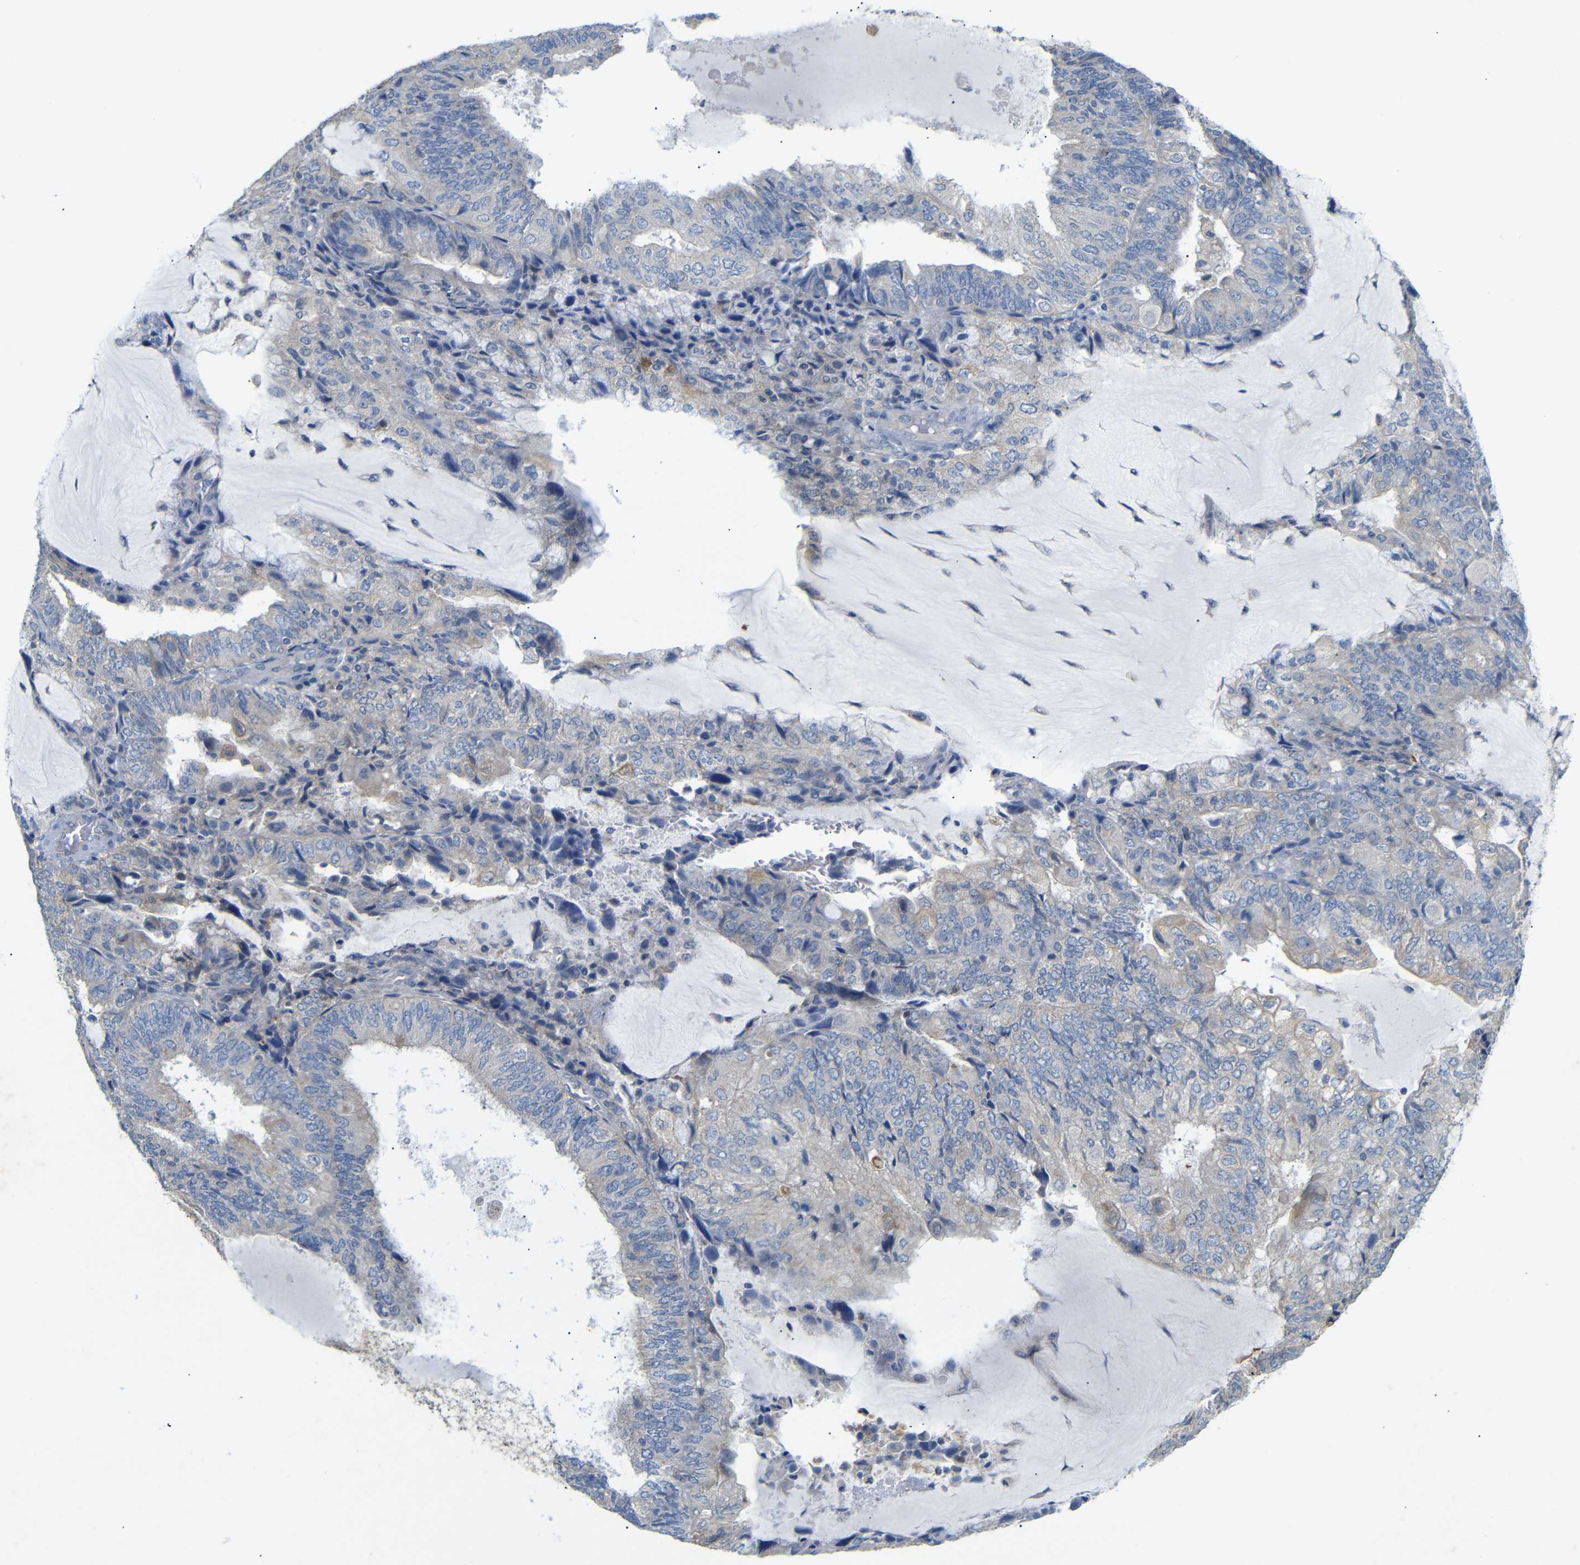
{"staining": {"intensity": "weak", "quantity": "25%-75%", "location": "cytoplasmic/membranous"}, "tissue": "endometrial cancer", "cell_type": "Tumor cells", "image_type": "cancer", "snomed": [{"axis": "morphology", "description": "Adenocarcinoma, NOS"}, {"axis": "topography", "description": "Endometrium"}], "caption": "Endometrial cancer (adenocarcinoma) stained with a brown dye displays weak cytoplasmic/membranous positive expression in about 25%-75% of tumor cells.", "gene": "ALOX15", "patient": {"sex": "female", "age": 81}}